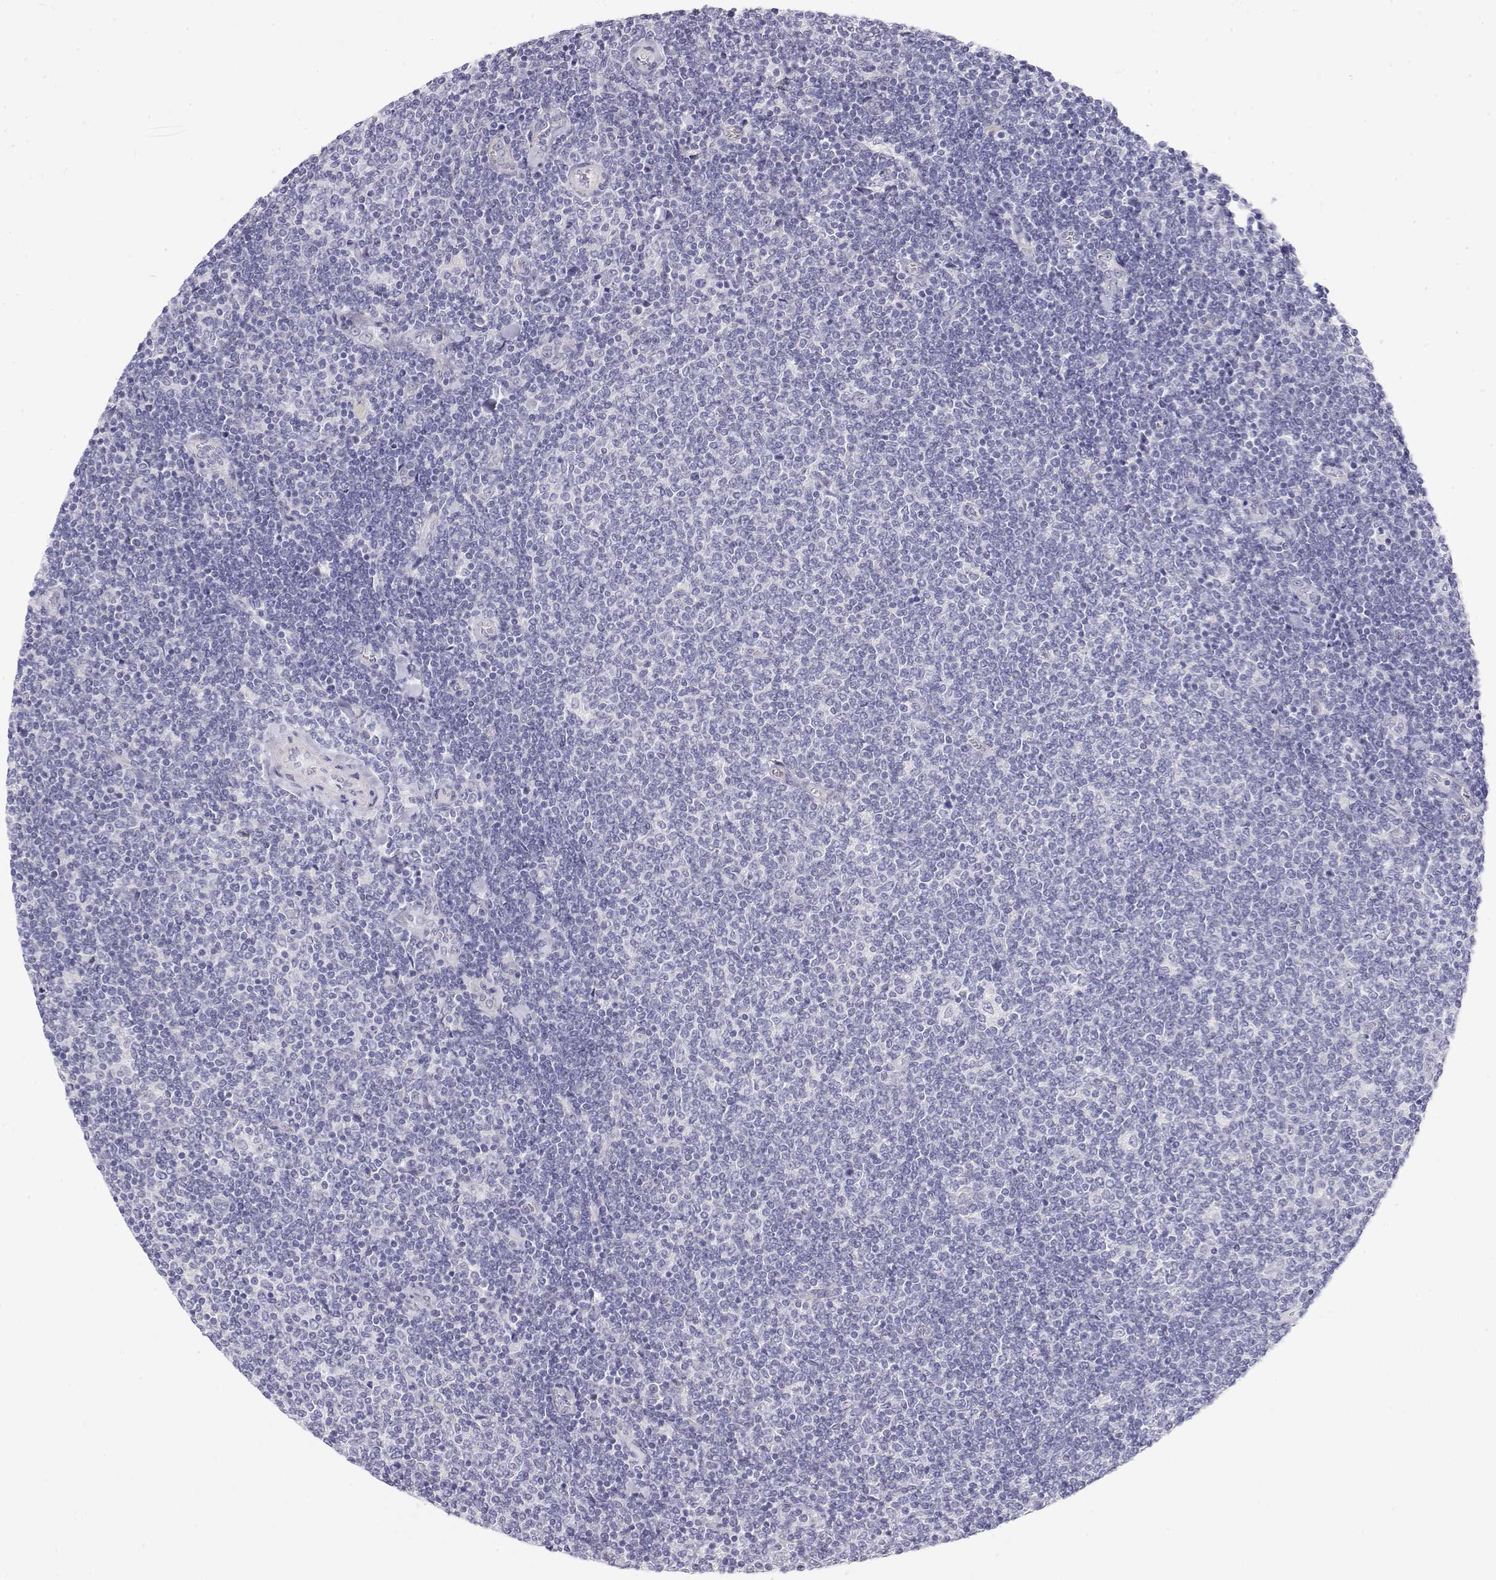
{"staining": {"intensity": "negative", "quantity": "none", "location": "none"}, "tissue": "lymphoma", "cell_type": "Tumor cells", "image_type": "cancer", "snomed": [{"axis": "morphology", "description": "Malignant lymphoma, non-Hodgkin's type, Low grade"}, {"axis": "topography", "description": "Lymph node"}], "caption": "Tumor cells show no significant protein expression in lymphoma.", "gene": "MISP", "patient": {"sex": "male", "age": 52}}